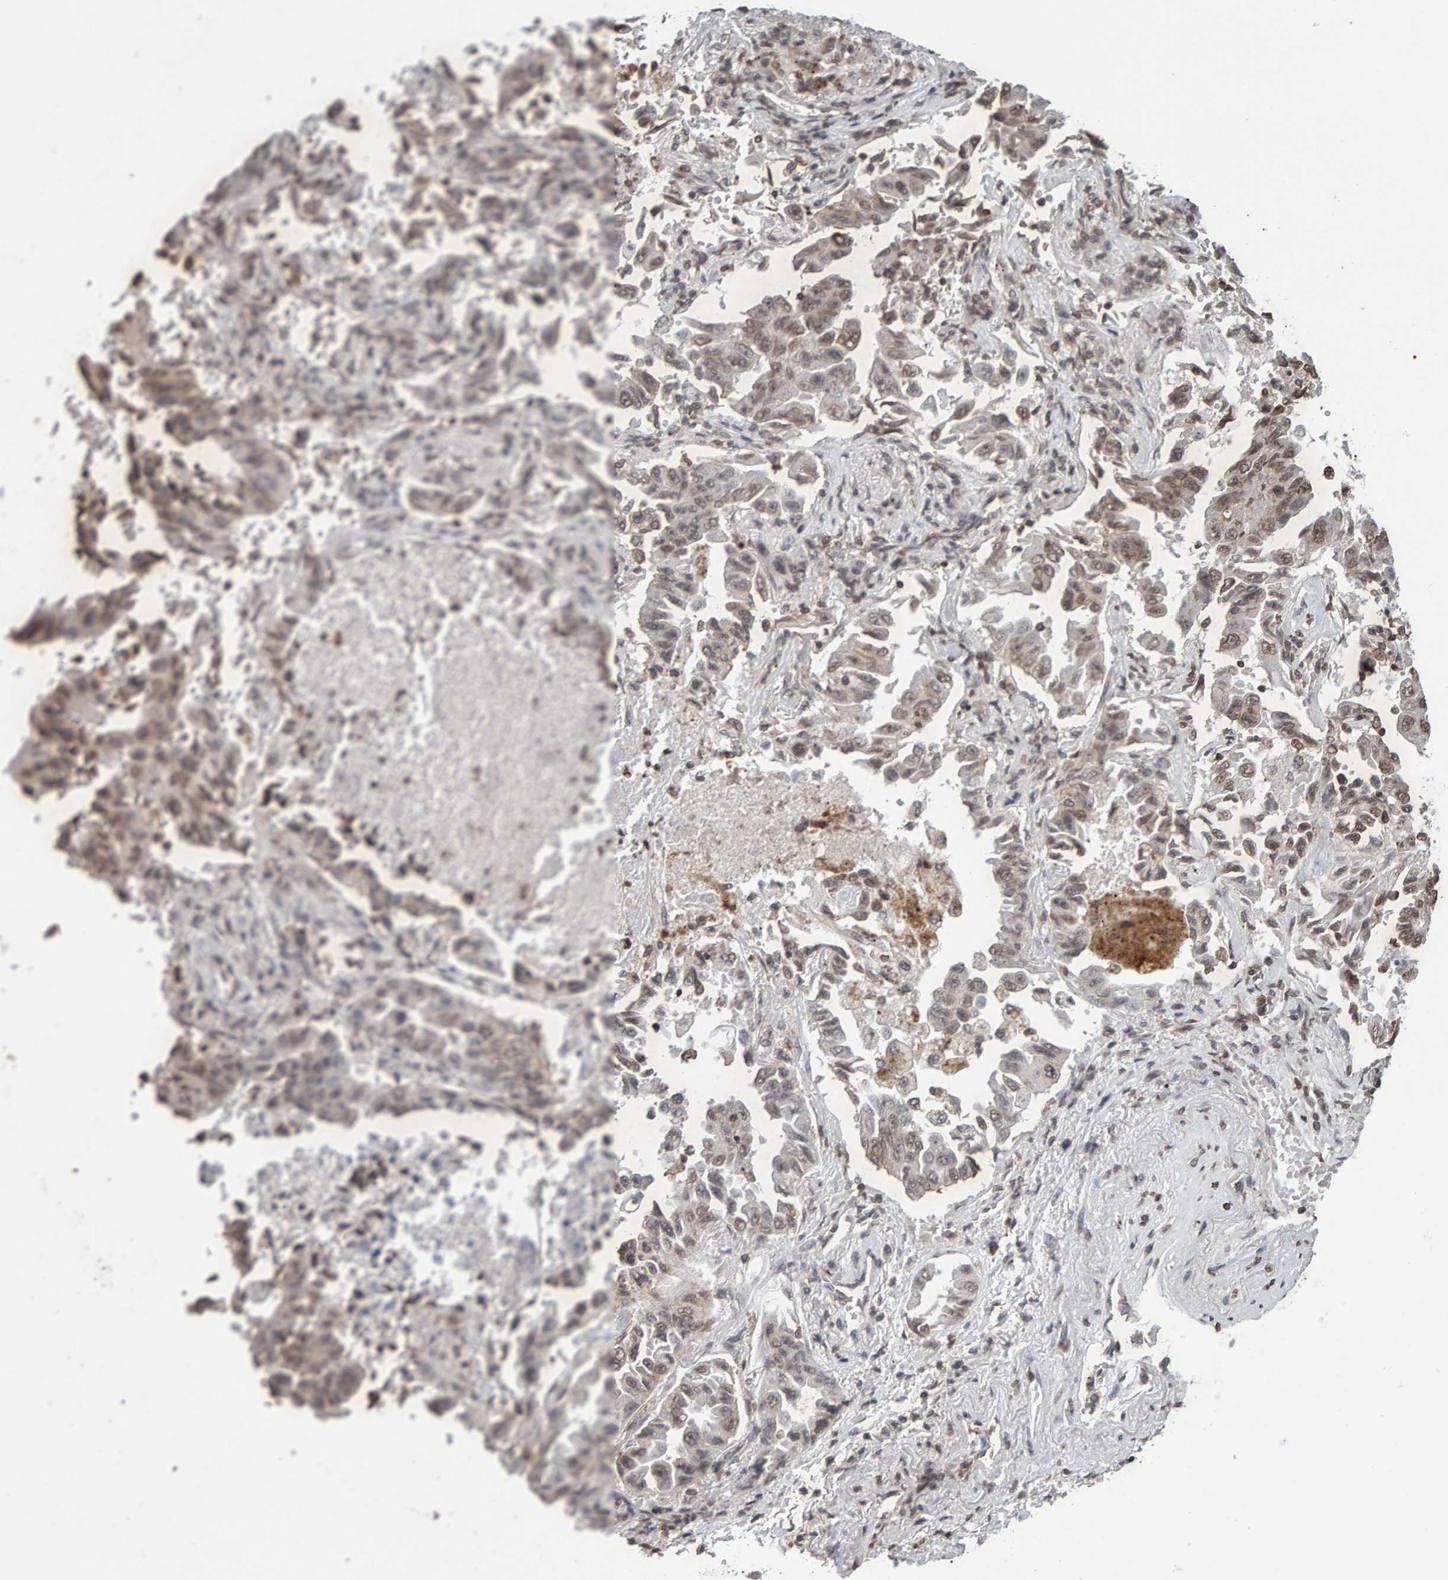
{"staining": {"intensity": "weak", "quantity": "25%-75%", "location": "cytoplasmic/membranous,nuclear"}, "tissue": "lung cancer", "cell_type": "Tumor cells", "image_type": "cancer", "snomed": [{"axis": "morphology", "description": "Adenocarcinoma, NOS"}, {"axis": "topography", "description": "Lung"}], "caption": "DAB immunohistochemical staining of lung adenocarcinoma displays weak cytoplasmic/membranous and nuclear protein staining in about 25%-75% of tumor cells.", "gene": "DNAJB5", "patient": {"sex": "female", "age": 51}}